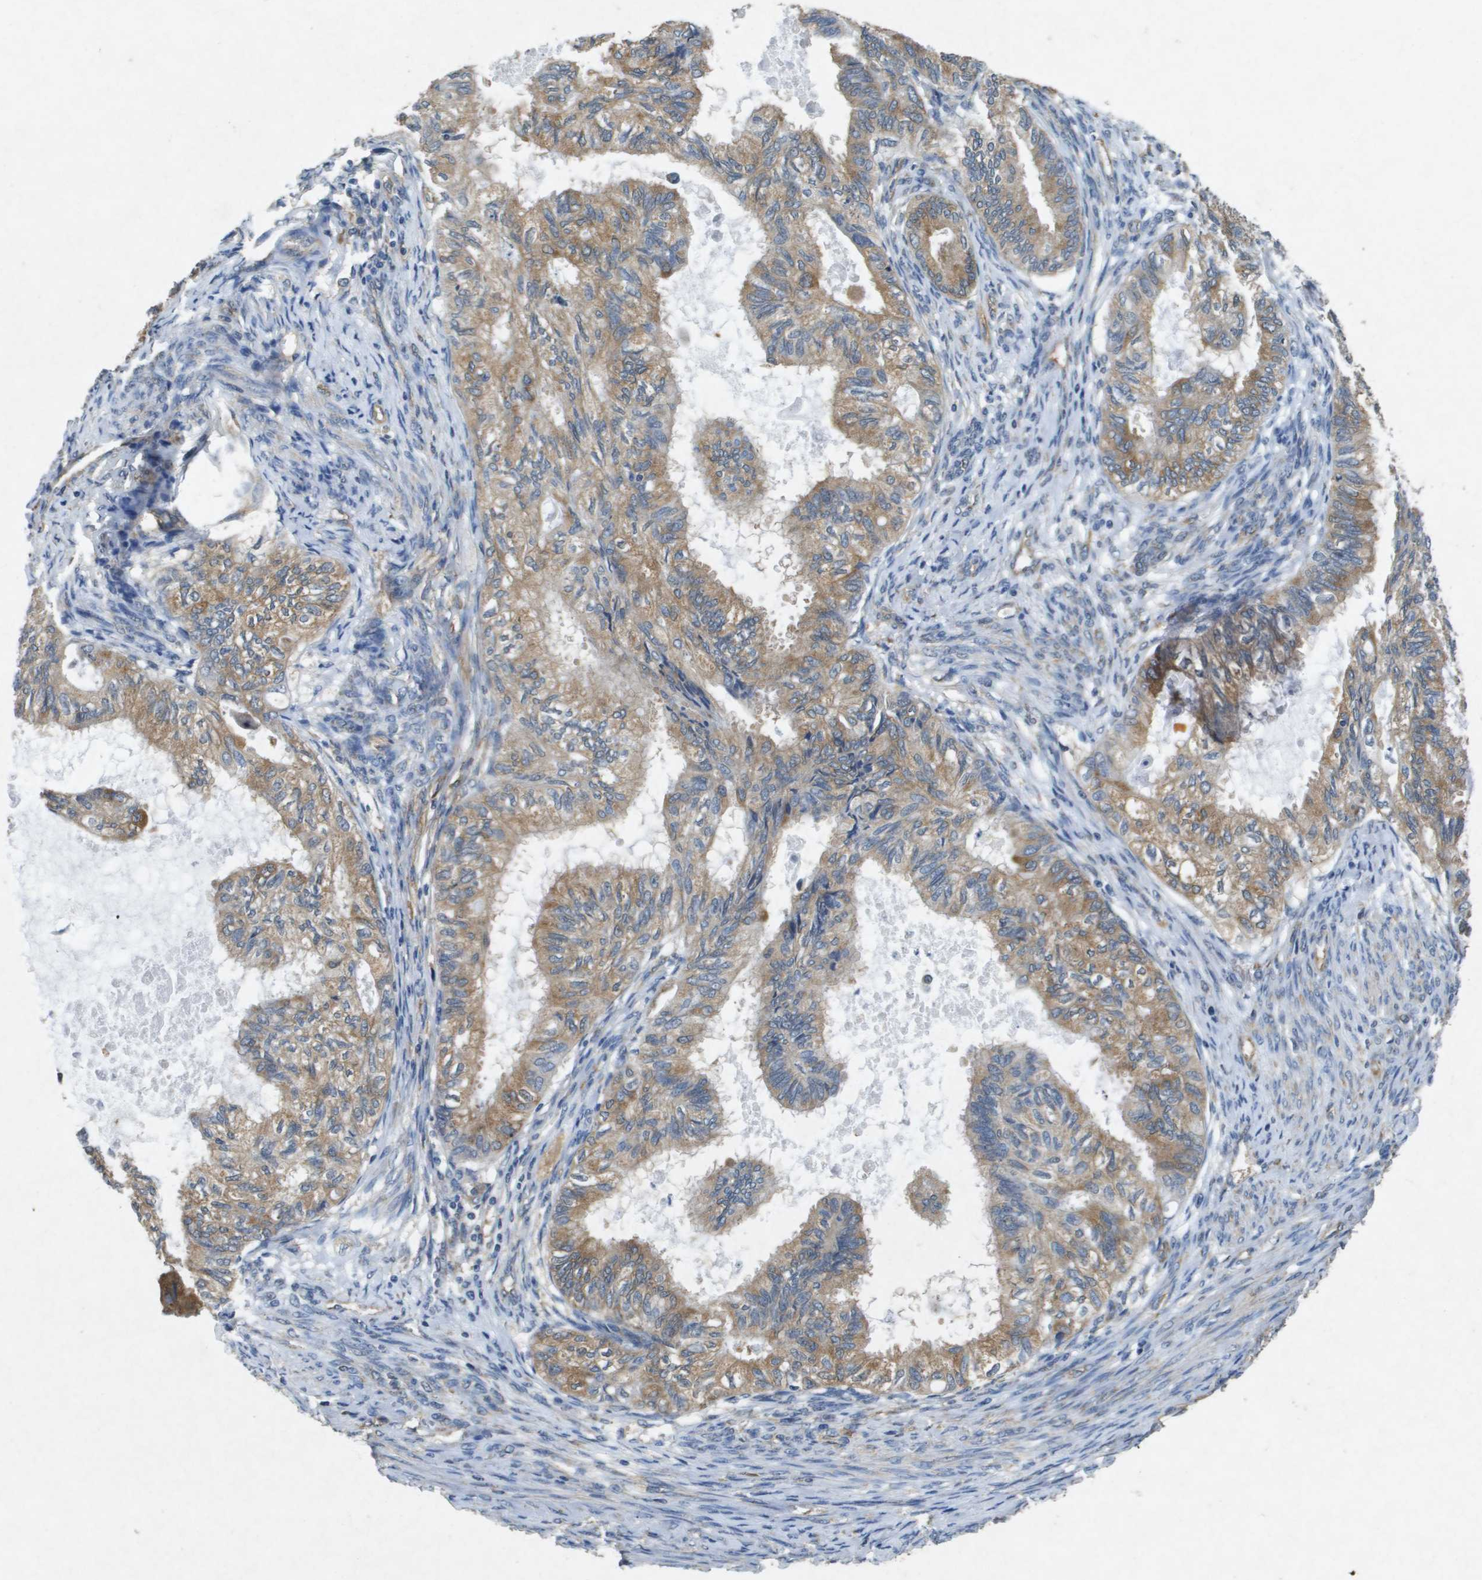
{"staining": {"intensity": "moderate", "quantity": ">75%", "location": "cytoplasmic/membranous"}, "tissue": "cervical cancer", "cell_type": "Tumor cells", "image_type": "cancer", "snomed": [{"axis": "morphology", "description": "Normal tissue, NOS"}, {"axis": "morphology", "description": "Adenocarcinoma, NOS"}, {"axis": "topography", "description": "Cervix"}, {"axis": "topography", "description": "Endometrium"}], "caption": "The photomicrograph demonstrates immunohistochemical staining of cervical cancer (adenocarcinoma). There is moderate cytoplasmic/membranous staining is seen in about >75% of tumor cells. (DAB (3,3'-diaminobenzidine) = brown stain, brightfield microscopy at high magnification).", "gene": "PTPRT", "patient": {"sex": "female", "age": 86}}